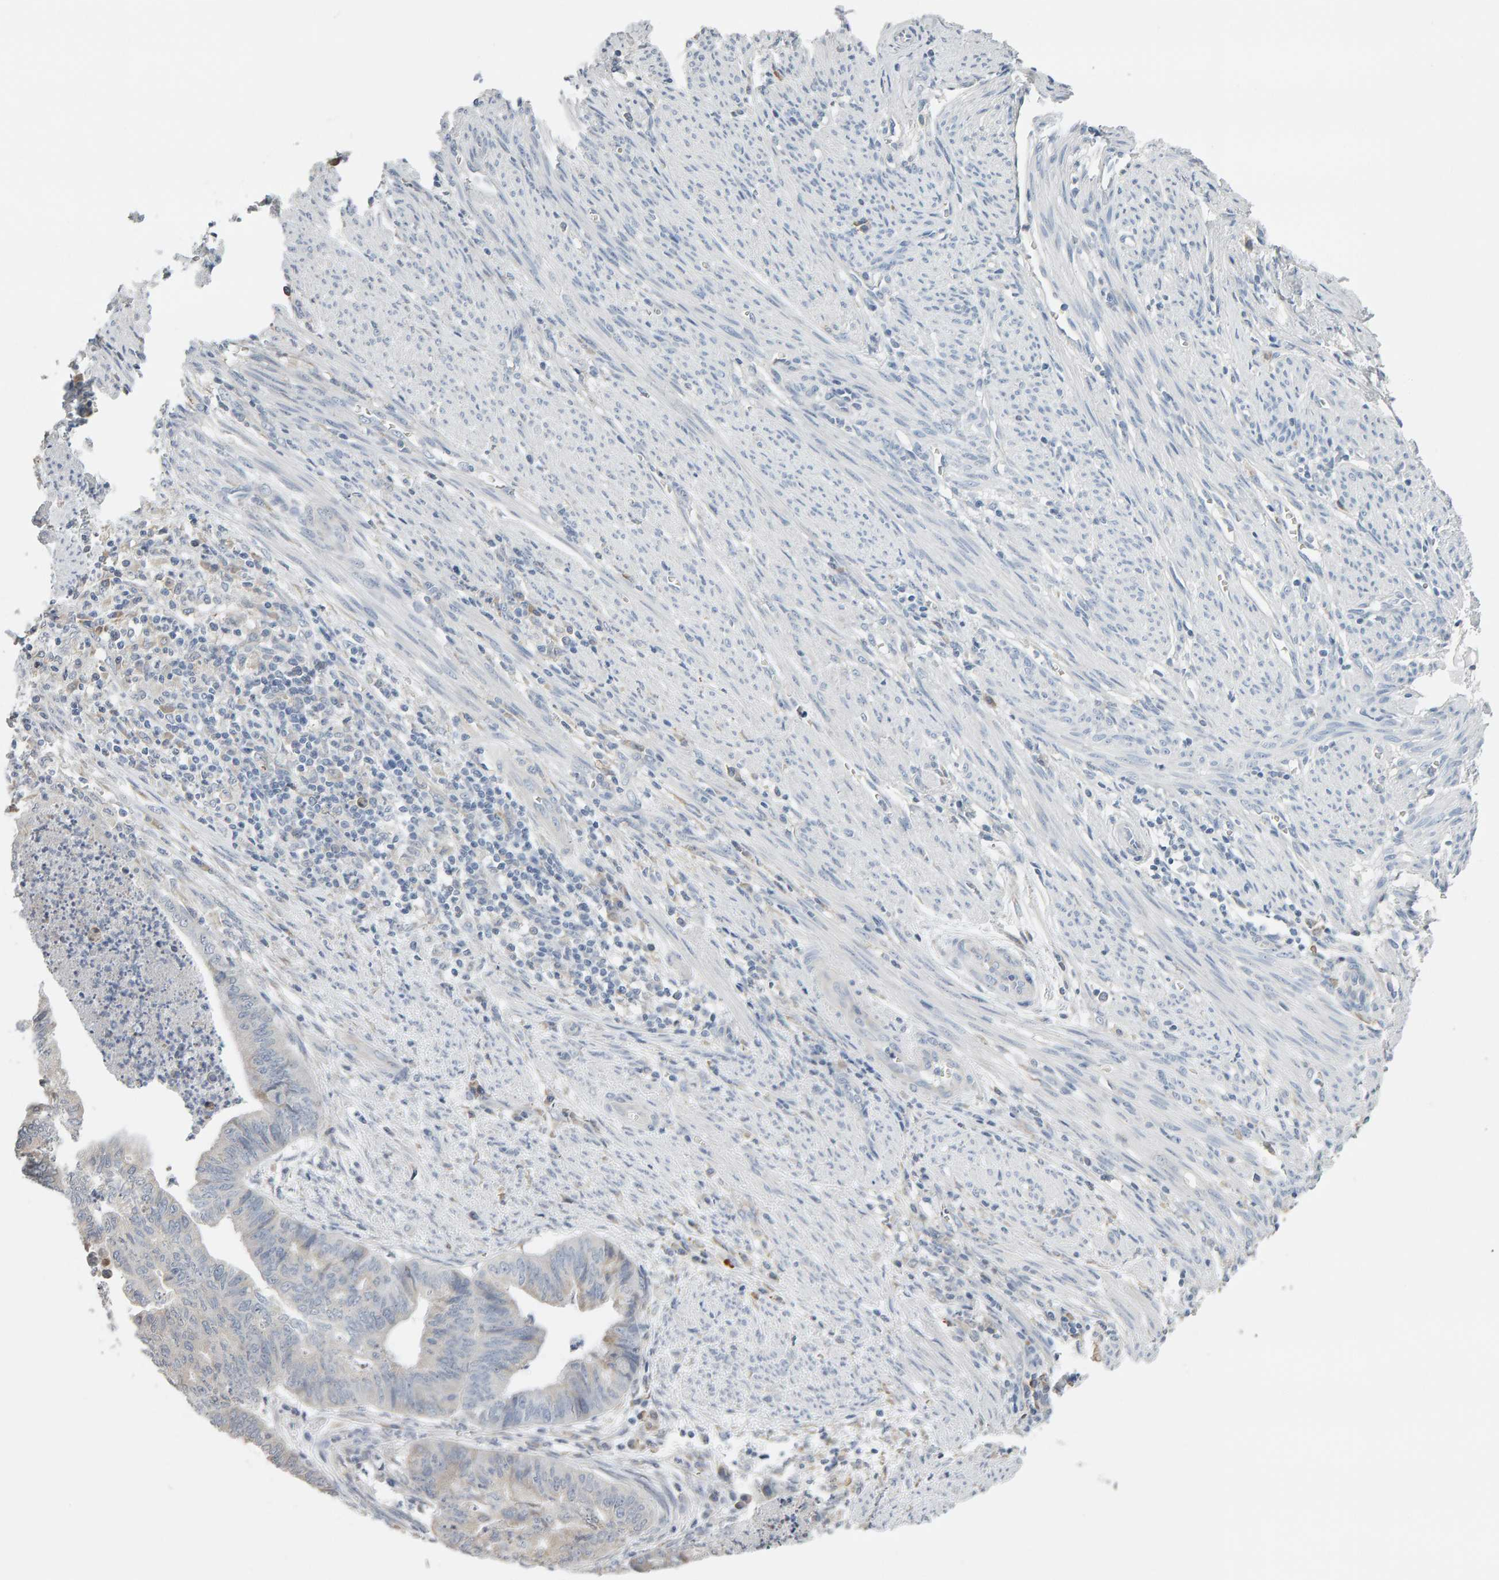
{"staining": {"intensity": "negative", "quantity": "none", "location": "none"}, "tissue": "endometrial cancer", "cell_type": "Tumor cells", "image_type": "cancer", "snomed": [{"axis": "morphology", "description": "Polyp, NOS"}, {"axis": "morphology", "description": "Adenocarcinoma, NOS"}, {"axis": "morphology", "description": "Adenoma, NOS"}, {"axis": "topography", "description": "Endometrium"}], "caption": "DAB (3,3'-diaminobenzidine) immunohistochemical staining of polyp (endometrial) shows no significant staining in tumor cells. (IHC, brightfield microscopy, high magnification).", "gene": "ADHFE1", "patient": {"sex": "female", "age": 79}}